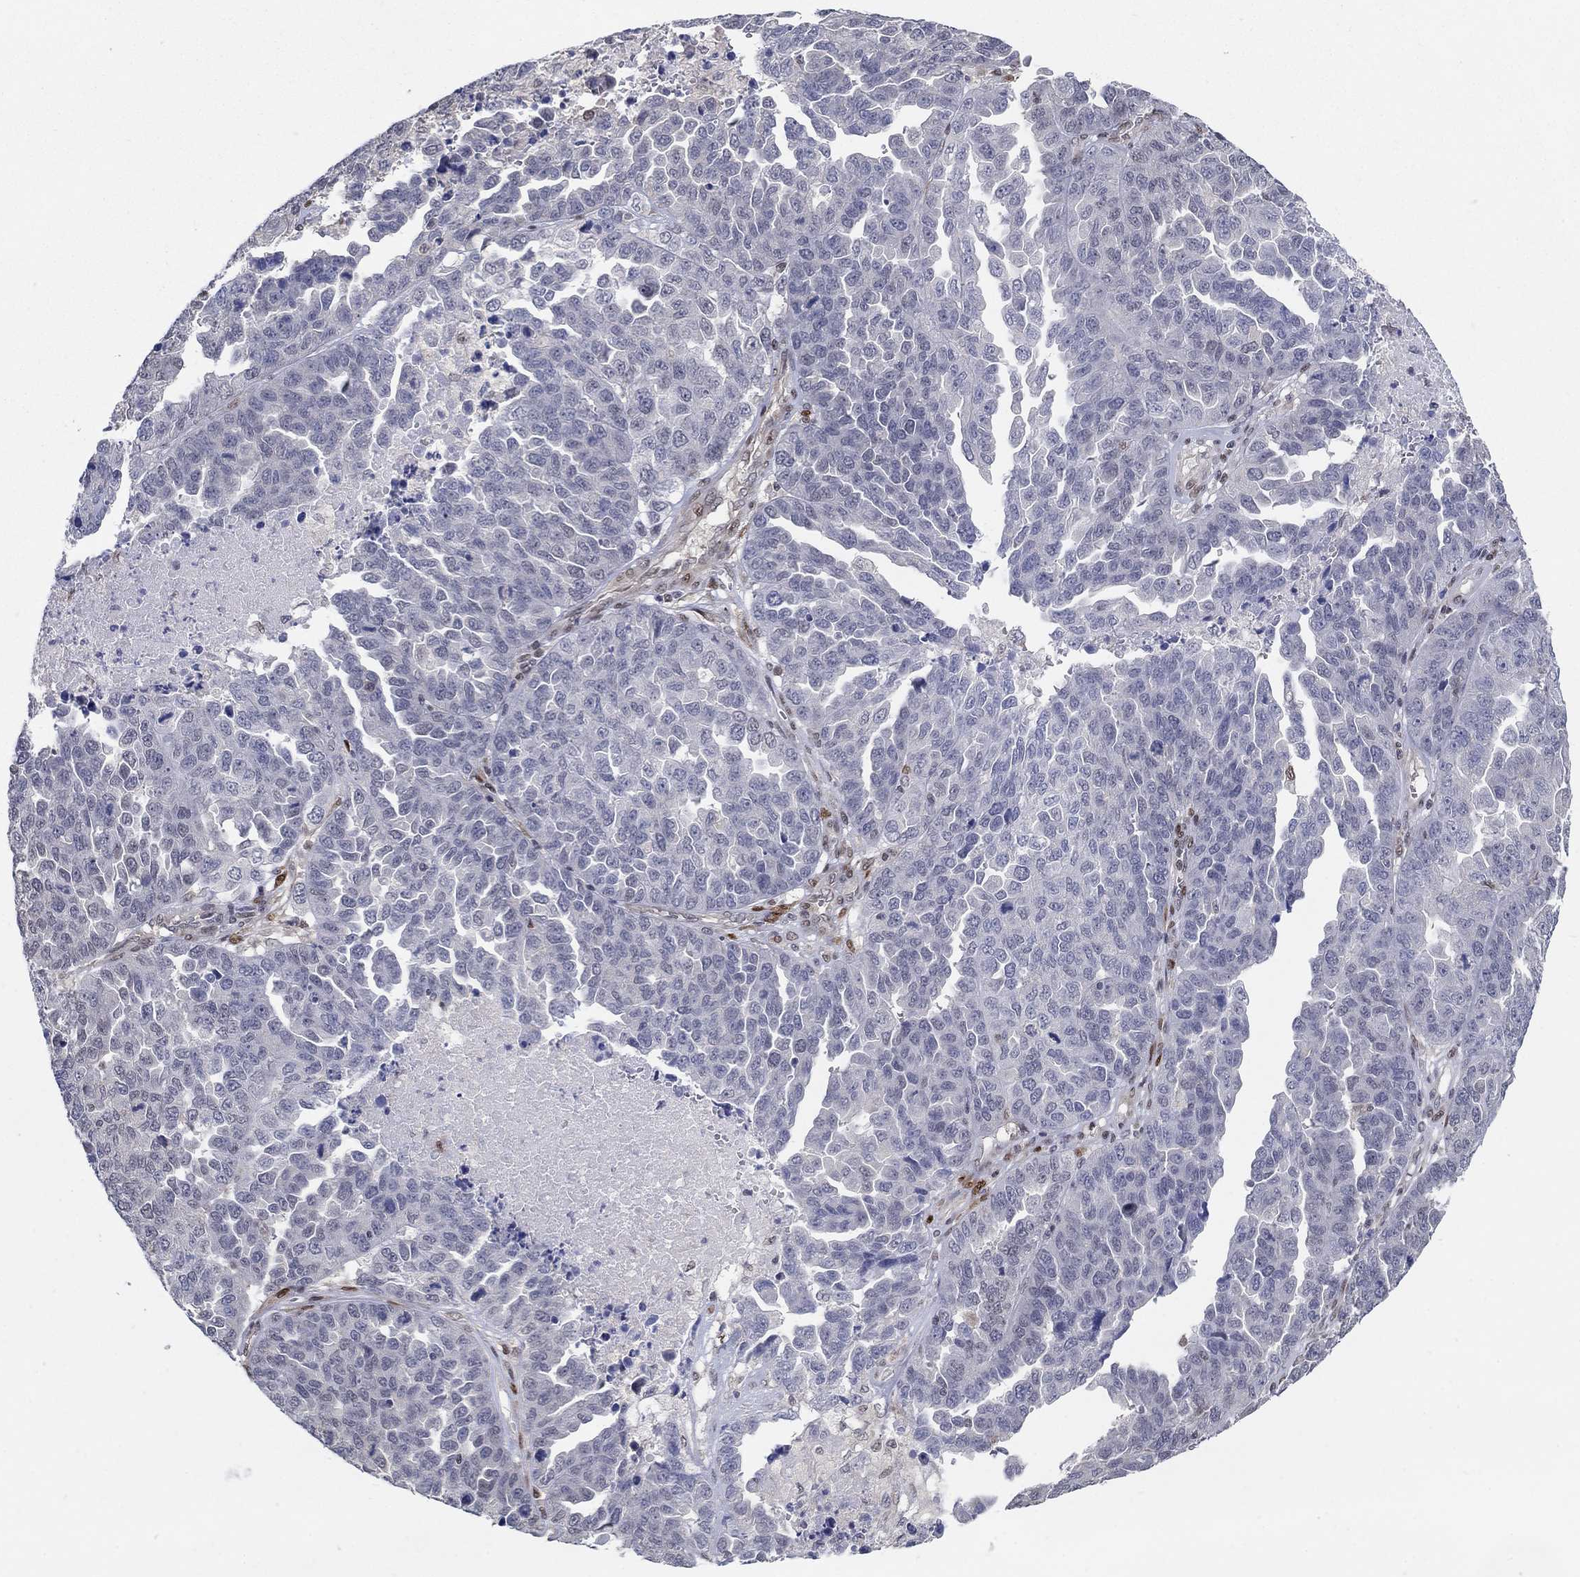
{"staining": {"intensity": "negative", "quantity": "none", "location": "none"}, "tissue": "ovarian cancer", "cell_type": "Tumor cells", "image_type": "cancer", "snomed": [{"axis": "morphology", "description": "Cystadenocarcinoma, serous, NOS"}, {"axis": "topography", "description": "Ovary"}], "caption": "Tumor cells show no significant positivity in serous cystadenocarcinoma (ovarian). Brightfield microscopy of immunohistochemistry (IHC) stained with DAB (brown) and hematoxylin (blue), captured at high magnification.", "gene": "CENPE", "patient": {"sex": "female", "age": 87}}